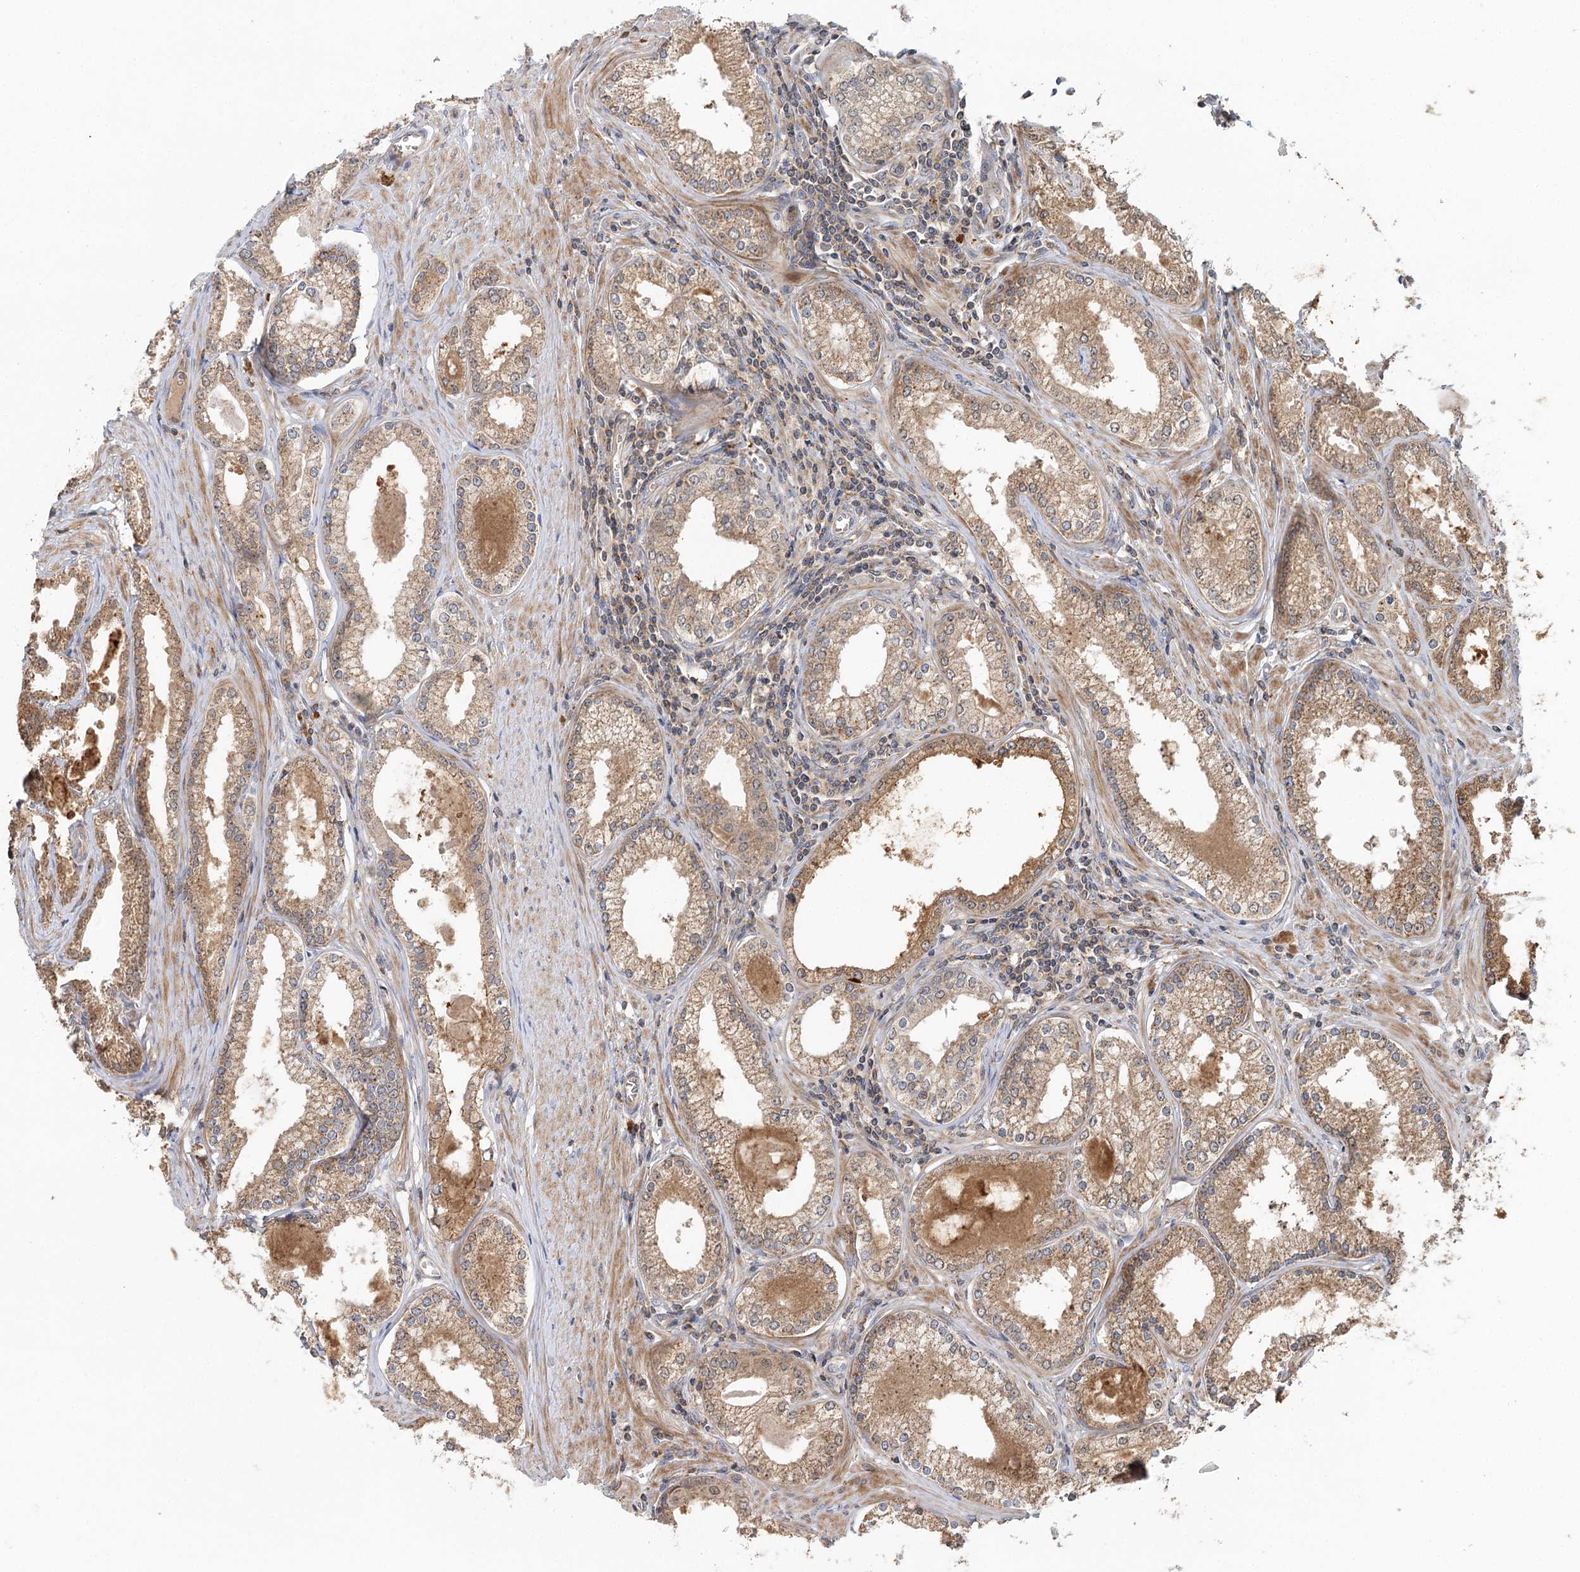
{"staining": {"intensity": "weak", "quantity": ">75%", "location": "cytoplasmic/membranous"}, "tissue": "prostate cancer", "cell_type": "Tumor cells", "image_type": "cancer", "snomed": [{"axis": "morphology", "description": "Adenocarcinoma, High grade"}, {"axis": "topography", "description": "Prostate"}], "caption": "Protein analysis of prostate cancer tissue reveals weak cytoplasmic/membranous positivity in approximately >75% of tumor cells.", "gene": "RAPGEF6", "patient": {"sex": "male", "age": 68}}